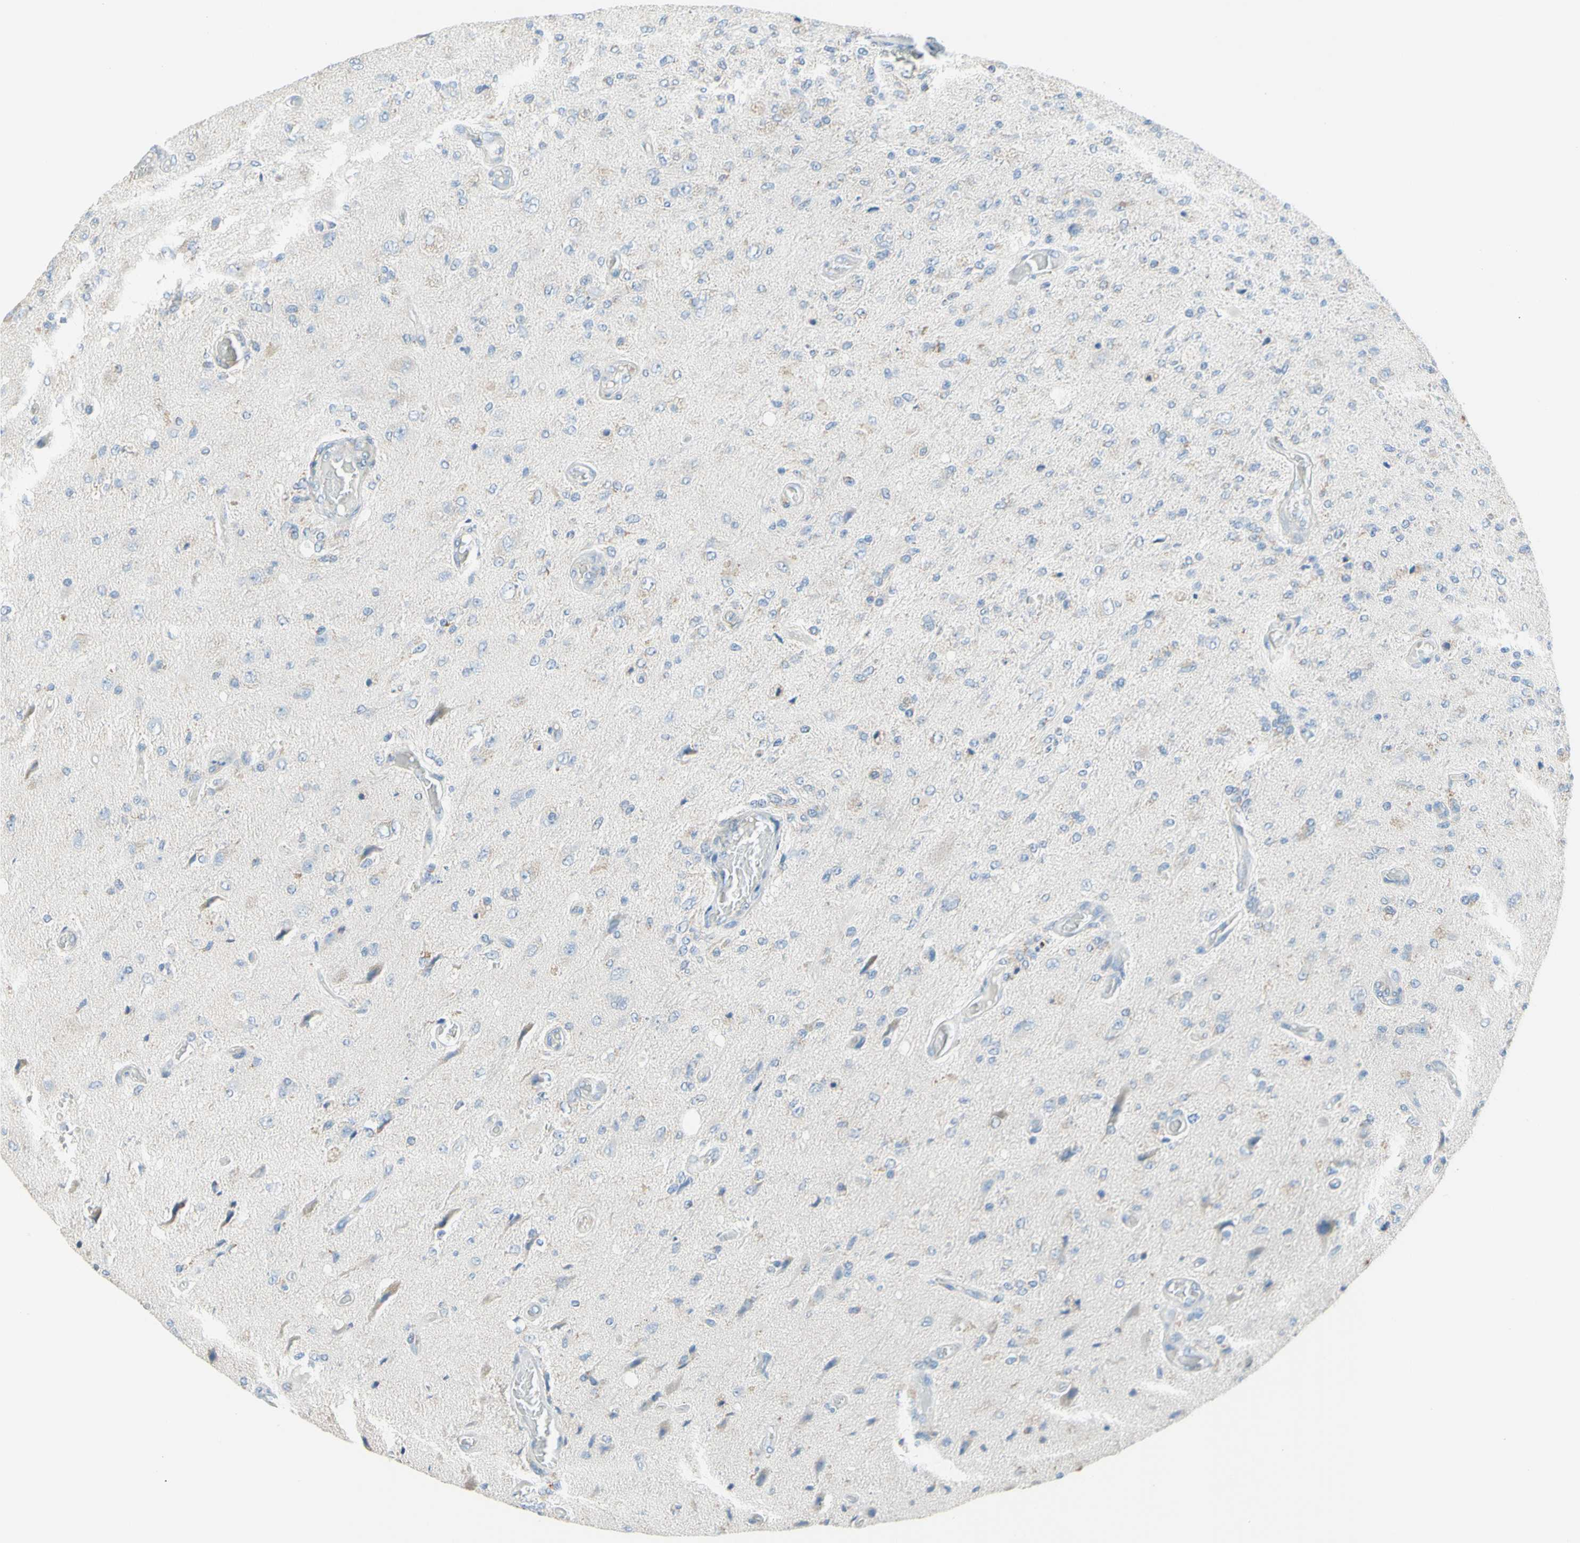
{"staining": {"intensity": "negative", "quantity": "none", "location": "none"}, "tissue": "glioma", "cell_type": "Tumor cells", "image_type": "cancer", "snomed": [{"axis": "morphology", "description": "Normal tissue, NOS"}, {"axis": "morphology", "description": "Glioma, malignant, High grade"}, {"axis": "topography", "description": "Cerebral cortex"}], "caption": "Immunohistochemical staining of glioma demonstrates no significant expression in tumor cells. The staining is performed using DAB (3,3'-diaminobenzidine) brown chromogen with nuclei counter-stained in using hematoxylin.", "gene": "MFF", "patient": {"sex": "male", "age": 77}}